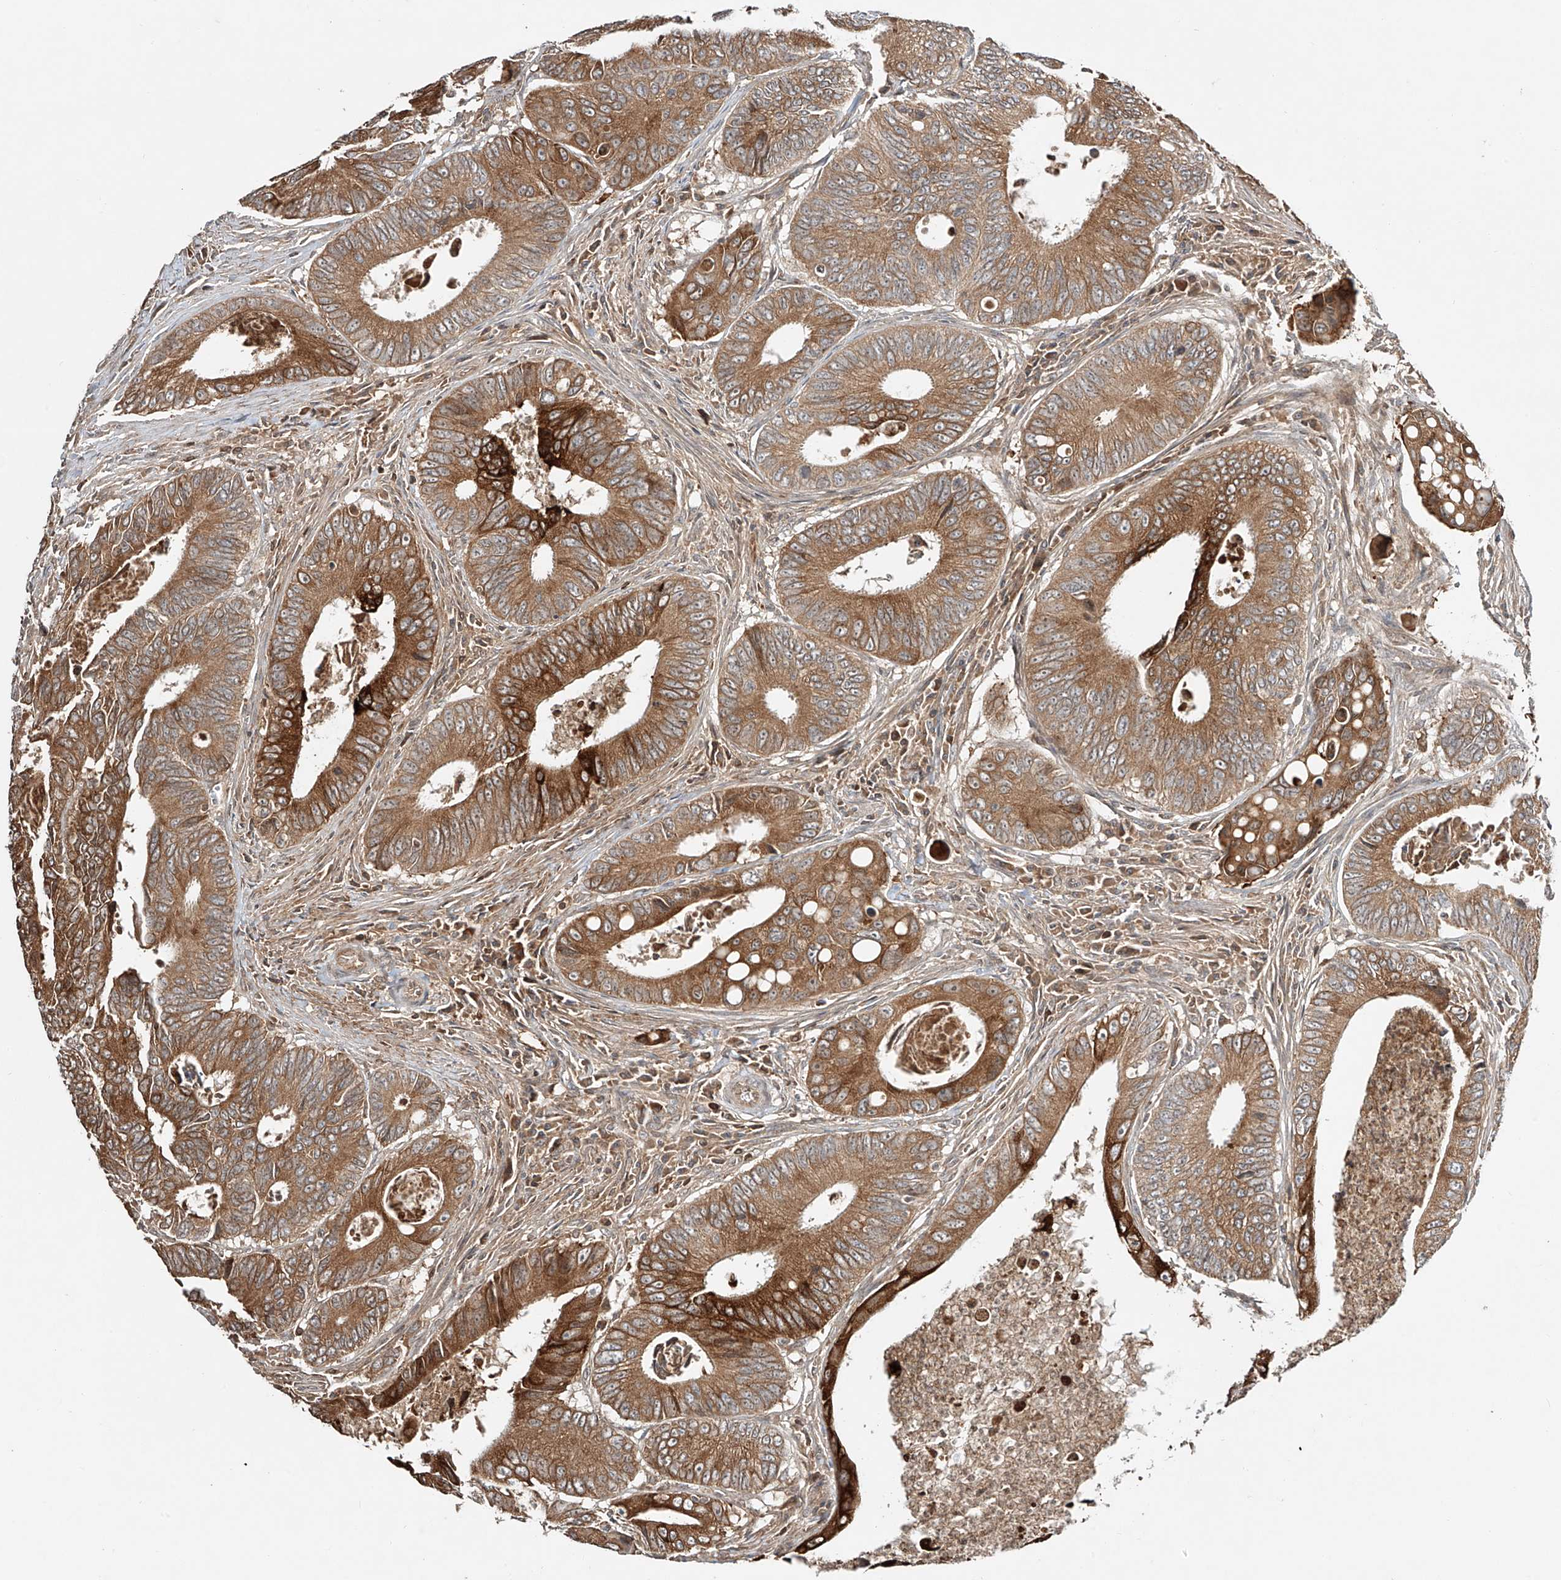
{"staining": {"intensity": "moderate", "quantity": ">75%", "location": "cytoplasmic/membranous"}, "tissue": "colorectal cancer", "cell_type": "Tumor cells", "image_type": "cancer", "snomed": [{"axis": "morphology", "description": "Inflammation, NOS"}, {"axis": "morphology", "description": "Adenocarcinoma, NOS"}, {"axis": "topography", "description": "Colon"}], "caption": "Brown immunohistochemical staining in human colorectal cancer displays moderate cytoplasmic/membranous positivity in about >75% of tumor cells. (Stains: DAB (3,3'-diaminobenzidine) in brown, nuclei in blue, Microscopy: brightfield microscopy at high magnification).", "gene": "ERO1A", "patient": {"sex": "male", "age": 72}}